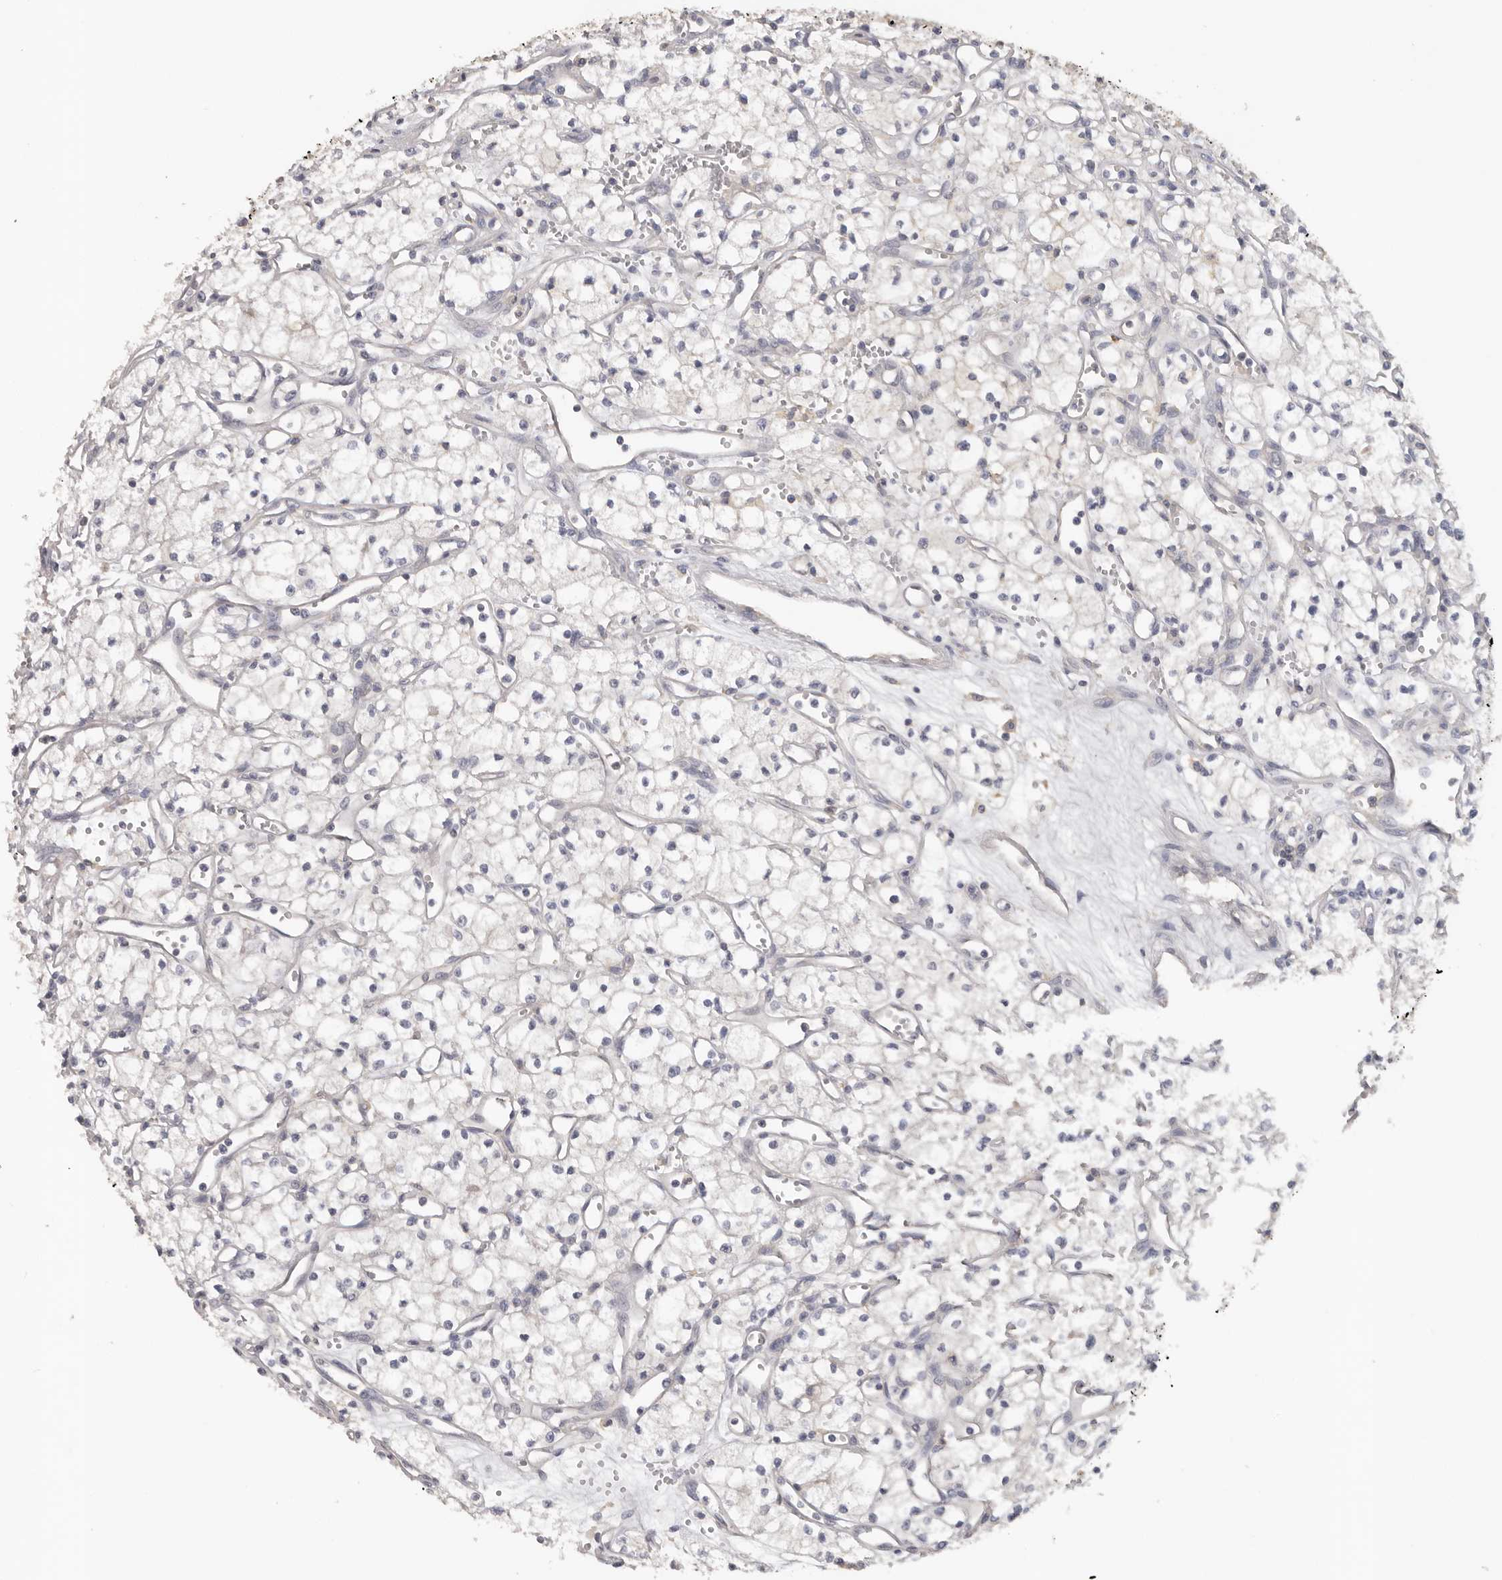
{"staining": {"intensity": "negative", "quantity": "none", "location": "none"}, "tissue": "renal cancer", "cell_type": "Tumor cells", "image_type": "cancer", "snomed": [{"axis": "morphology", "description": "Adenocarcinoma, NOS"}, {"axis": "topography", "description": "Kidney"}], "caption": "Tumor cells are negative for brown protein staining in renal cancer. (DAB IHC with hematoxylin counter stain).", "gene": "WDTC1", "patient": {"sex": "male", "age": 59}}